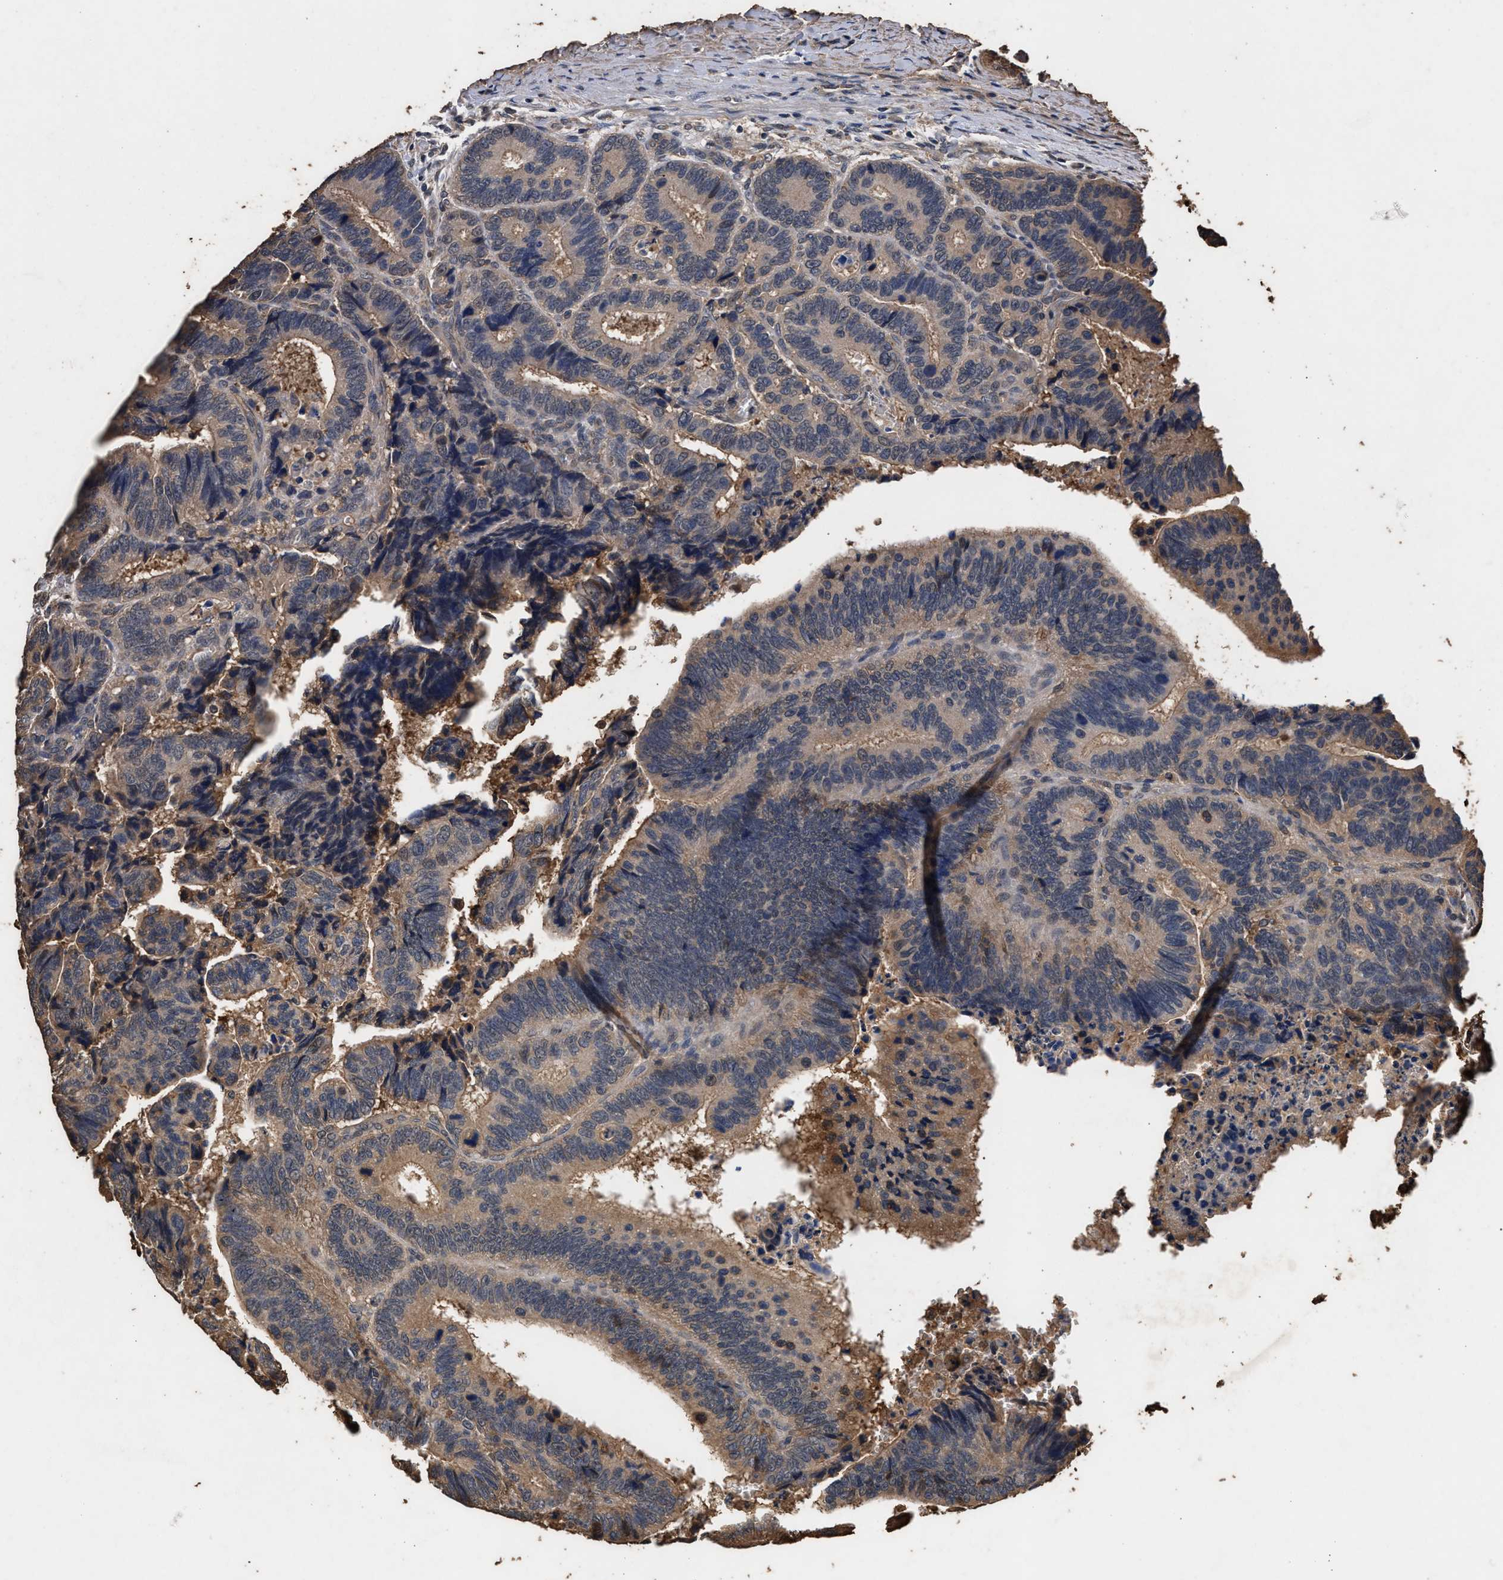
{"staining": {"intensity": "moderate", "quantity": ">75%", "location": "cytoplasmic/membranous"}, "tissue": "colorectal cancer", "cell_type": "Tumor cells", "image_type": "cancer", "snomed": [{"axis": "morphology", "description": "Inflammation, NOS"}, {"axis": "morphology", "description": "Adenocarcinoma, NOS"}, {"axis": "topography", "description": "Colon"}], "caption": "Adenocarcinoma (colorectal) was stained to show a protein in brown. There is medium levels of moderate cytoplasmic/membranous positivity in about >75% of tumor cells. (brown staining indicates protein expression, while blue staining denotes nuclei).", "gene": "KYAT1", "patient": {"sex": "male", "age": 72}}